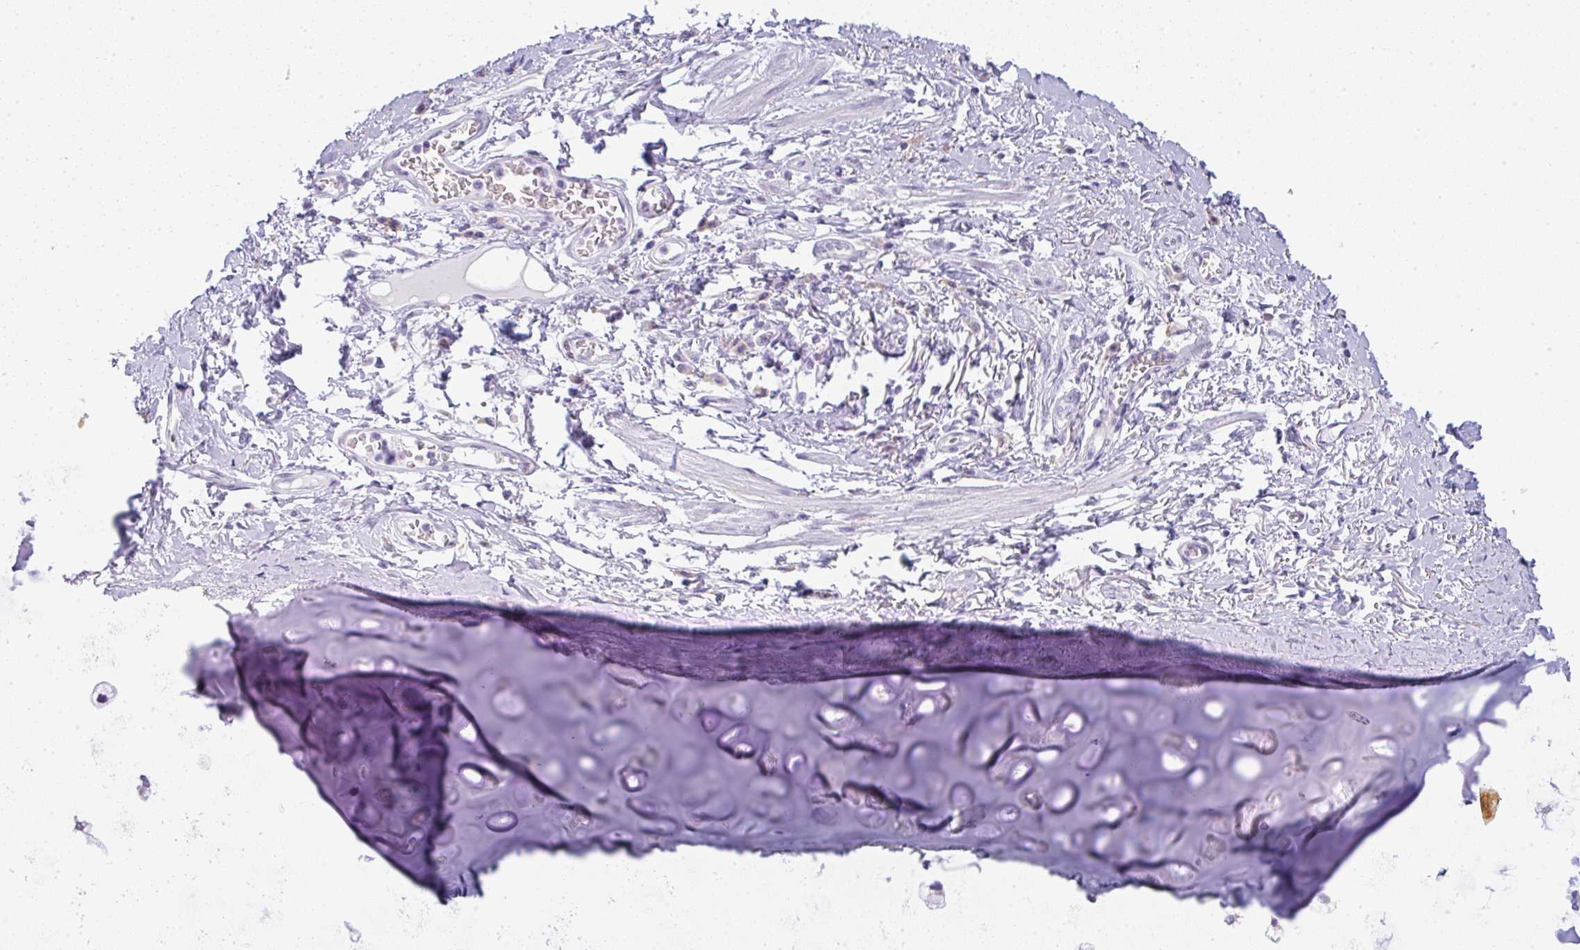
{"staining": {"intensity": "negative", "quantity": "none", "location": "none"}, "tissue": "adipose tissue", "cell_type": "Adipocytes", "image_type": "normal", "snomed": [{"axis": "morphology", "description": "Normal tissue, NOS"}, {"axis": "morphology", "description": "Degeneration, NOS"}, {"axis": "topography", "description": "Cartilage tissue"}, {"axis": "topography", "description": "Lung"}], "caption": "IHC image of normal adipose tissue: human adipose tissue stained with DAB (3,3'-diaminobenzidine) displays no significant protein positivity in adipocytes.", "gene": "LPAR4", "patient": {"sex": "female", "age": 61}}